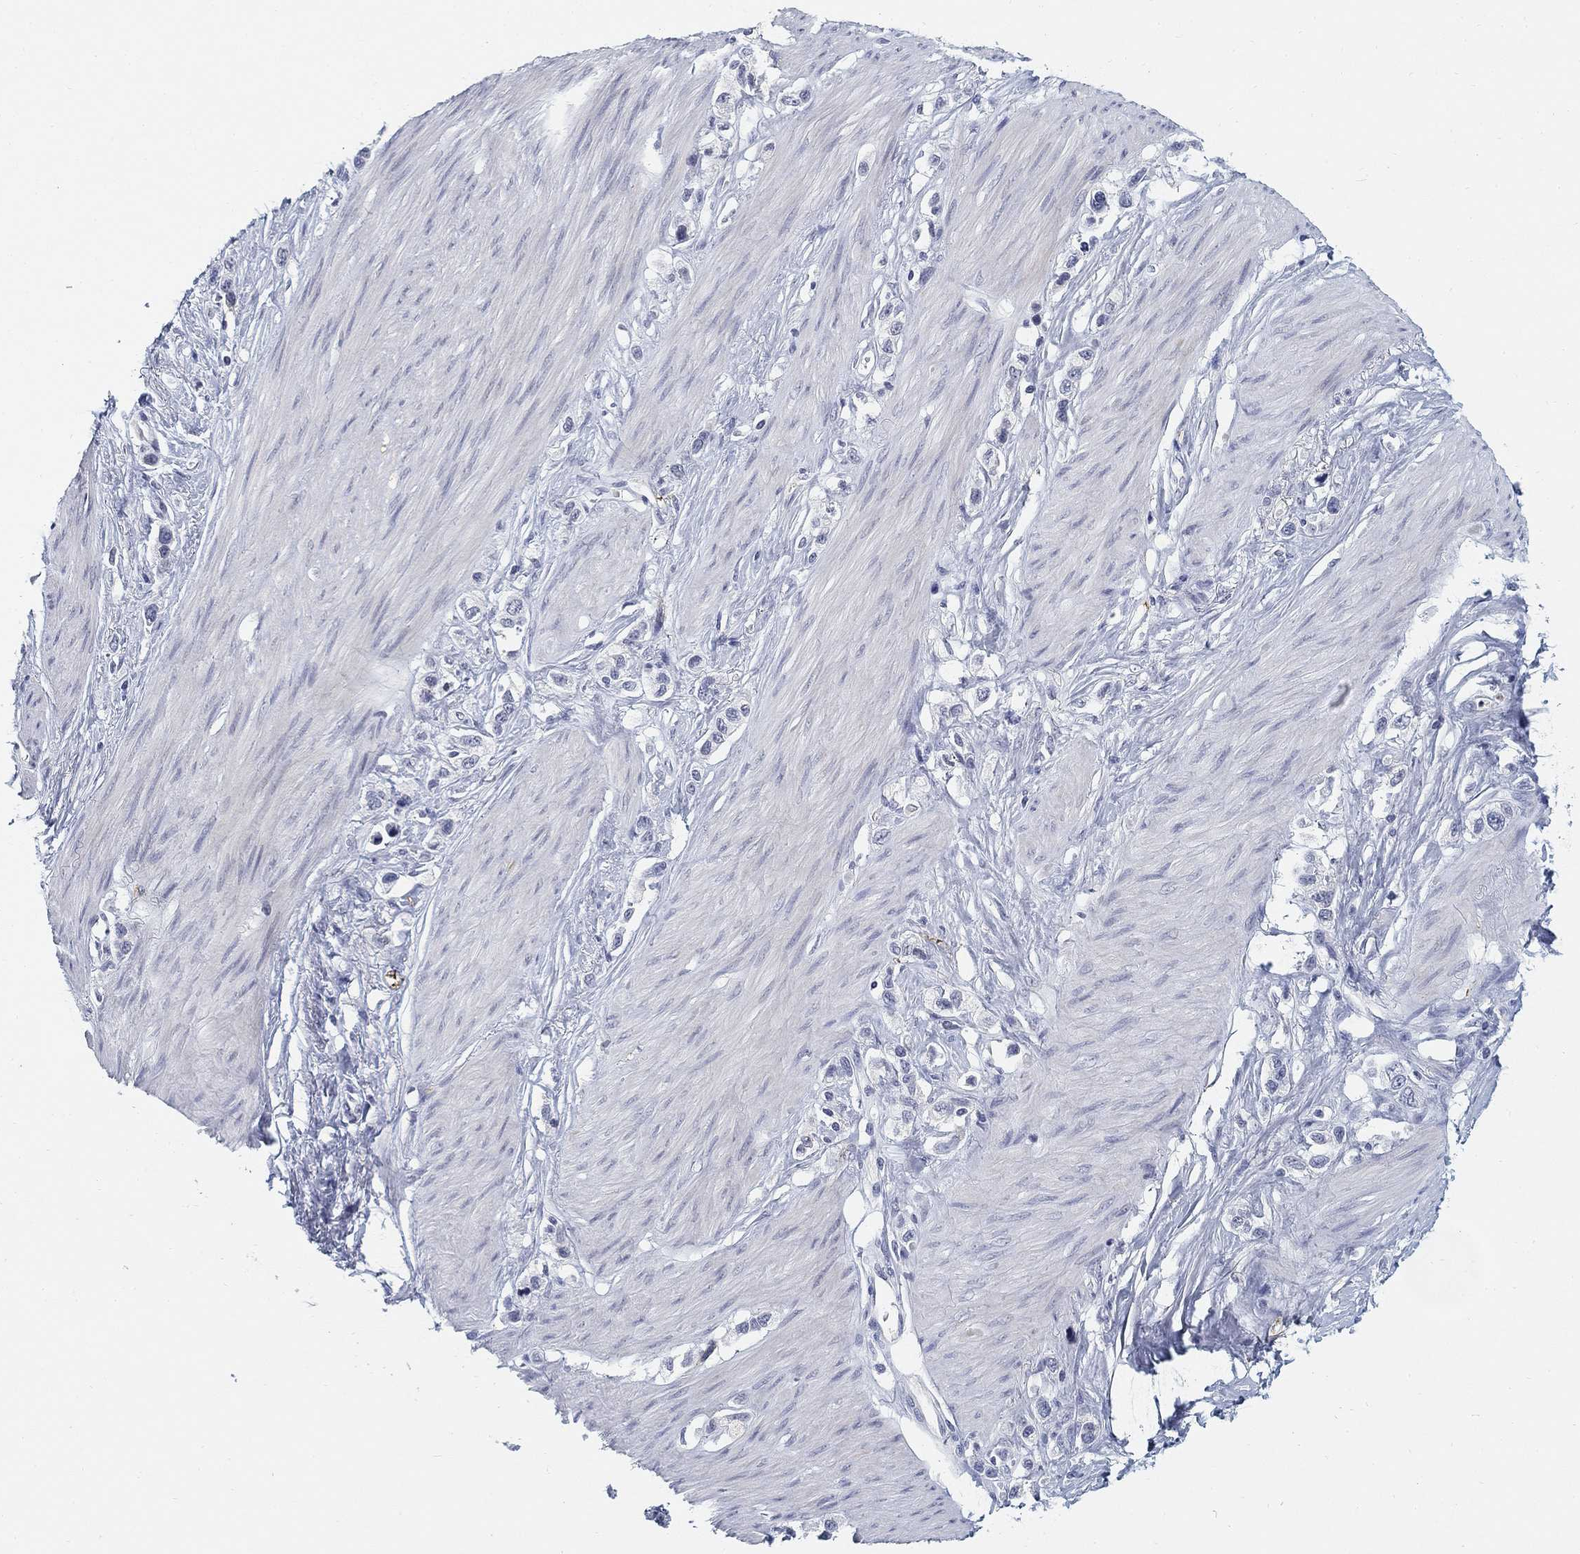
{"staining": {"intensity": "negative", "quantity": "none", "location": "none"}, "tissue": "stomach cancer", "cell_type": "Tumor cells", "image_type": "cancer", "snomed": [{"axis": "morphology", "description": "Normal tissue, NOS"}, {"axis": "morphology", "description": "Adenocarcinoma, NOS"}, {"axis": "morphology", "description": "Adenocarcinoma, High grade"}, {"axis": "topography", "description": "Stomach, upper"}, {"axis": "topography", "description": "Stomach"}], "caption": "This is an immunohistochemistry (IHC) micrograph of adenocarcinoma (stomach). There is no expression in tumor cells.", "gene": "SLC2A5", "patient": {"sex": "female", "age": 65}}